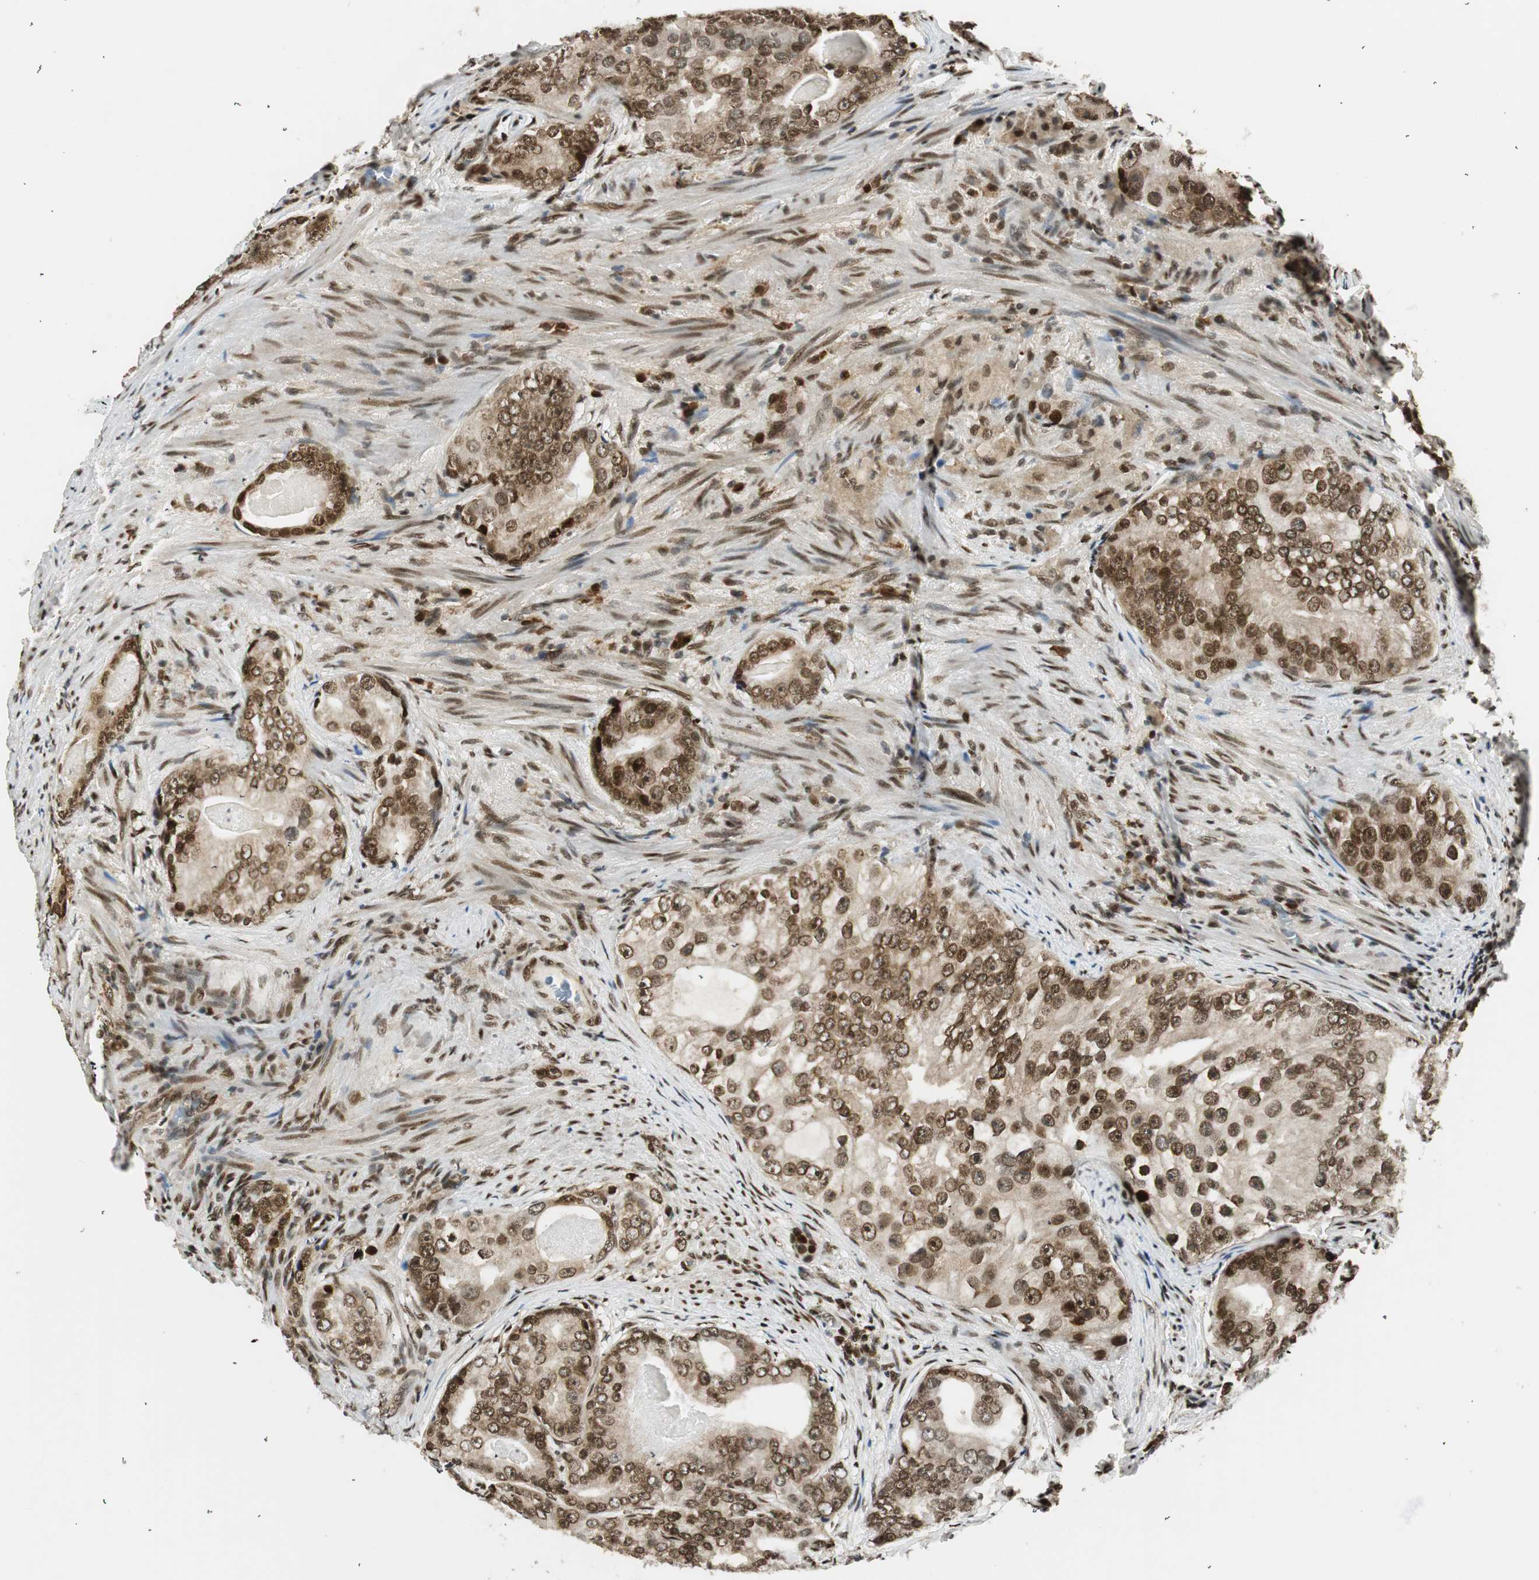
{"staining": {"intensity": "moderate", "quantity": ">75%", "location": "cytoplasmic/membranous,nuclear"}, "tissue": "prostate cancer", "cell_type": "Tumor cells", "image_type": "cancer", "snomed": [{"axis": "morphology", "description": "Adenocarcinoma, High grade"}, {"axis": "topography", "description": "Prostate"}], "caption": "Protein positivity by IHC reveals moderate cytoplasmic/membranous and nuclear positivity in approximately >75% of tumor cells in prostate cancer (adenocarcinoma (high-grade)).", "gene": "RING1", "patient": {"sex": "male", "age": 66}}